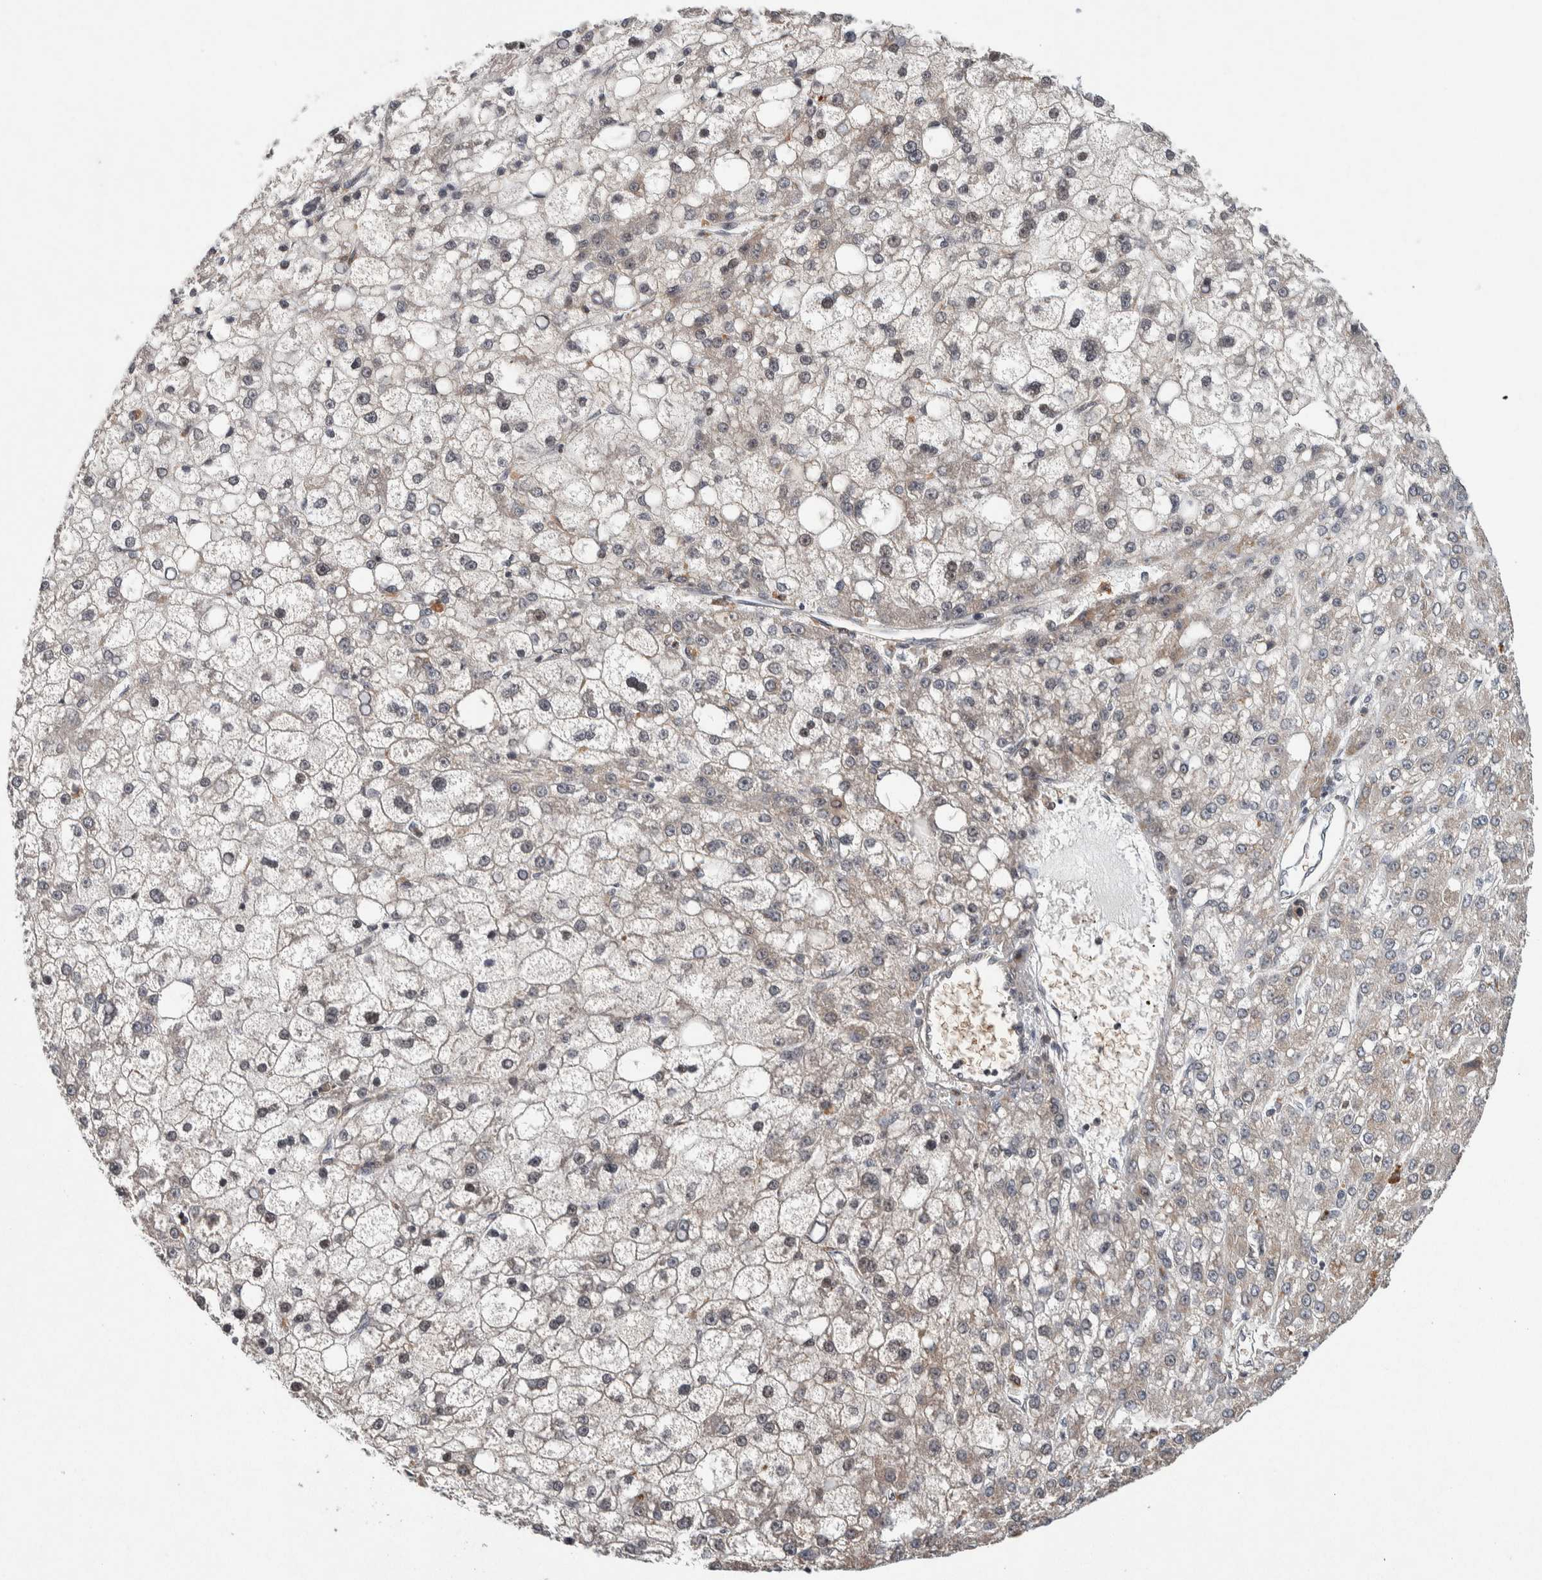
{"staining": {"intensity": "negative", "quantity": "none", "location": "none"}, "tissue": "liver cancer", "cell_type": "Tumor cells", "image_type": "cancer", "snomed": [{"axis": "morphology", "description": "Carcinoma, Hepatocellular, NOS"}, {"axis": "topography", "description": "Liver"}], "caption": "The micrograph demonstrates no significant expression in tumor cells of liver cancer (hepatocellular carcinoma).", "gene": "KCNK1", "patient": {"sex": "male", "age": 67}}